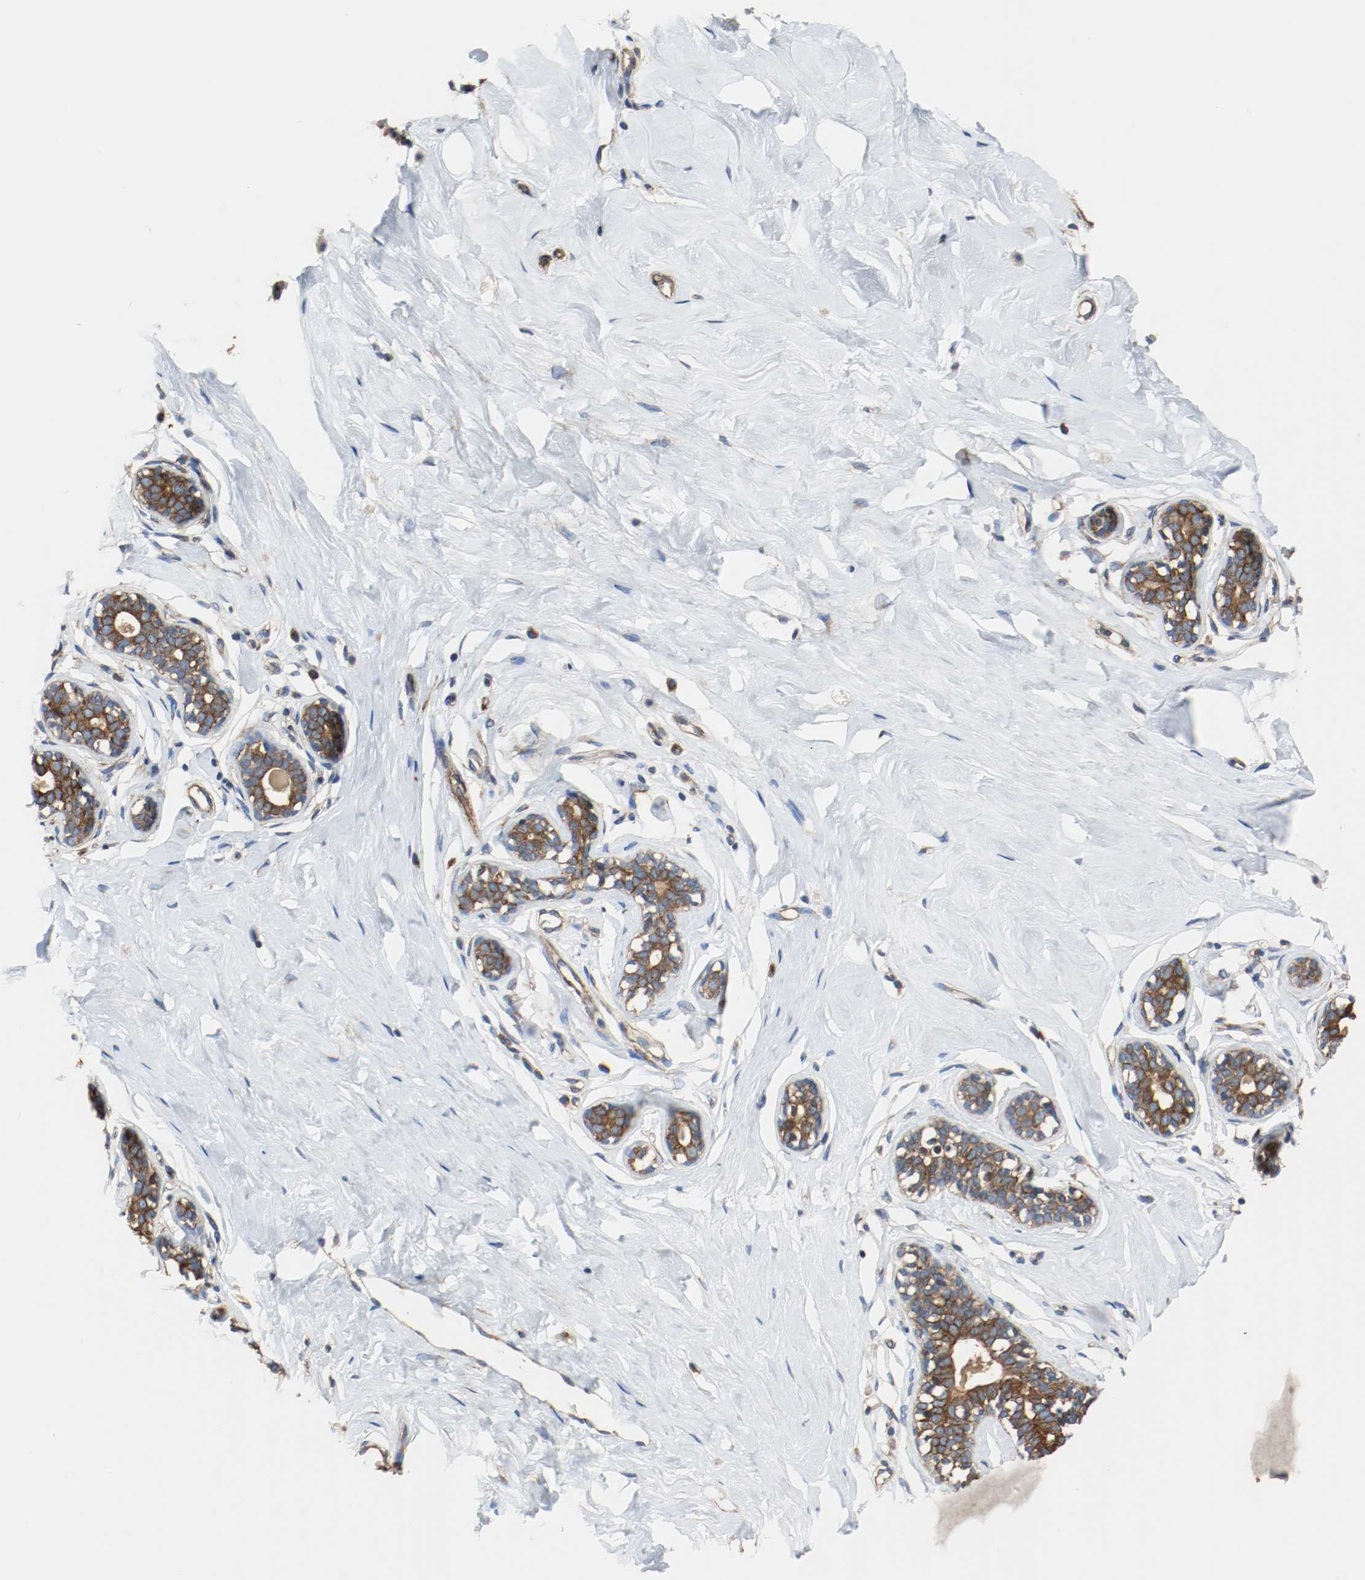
{"staining": {"intensity": "moderate", "quantity": ">75%", "location": "cytoplasmic/membranous"}, "tissue": "breast", "cell_type": "Adipocytes", "image_type": "normal", "snomed": [{"axis": "morphology", "description": "Normal tissue, NOS"}, {"axis": "topography", "description": "Breast"}], "caption": "Human breast stained for a protein (brown) exhibits moderate cytoplasmic/membranous positive expression in approximately >75% of adipocytes.", "gene": "TUBA3D", "patient": {"sex": "female", "age": 23}}